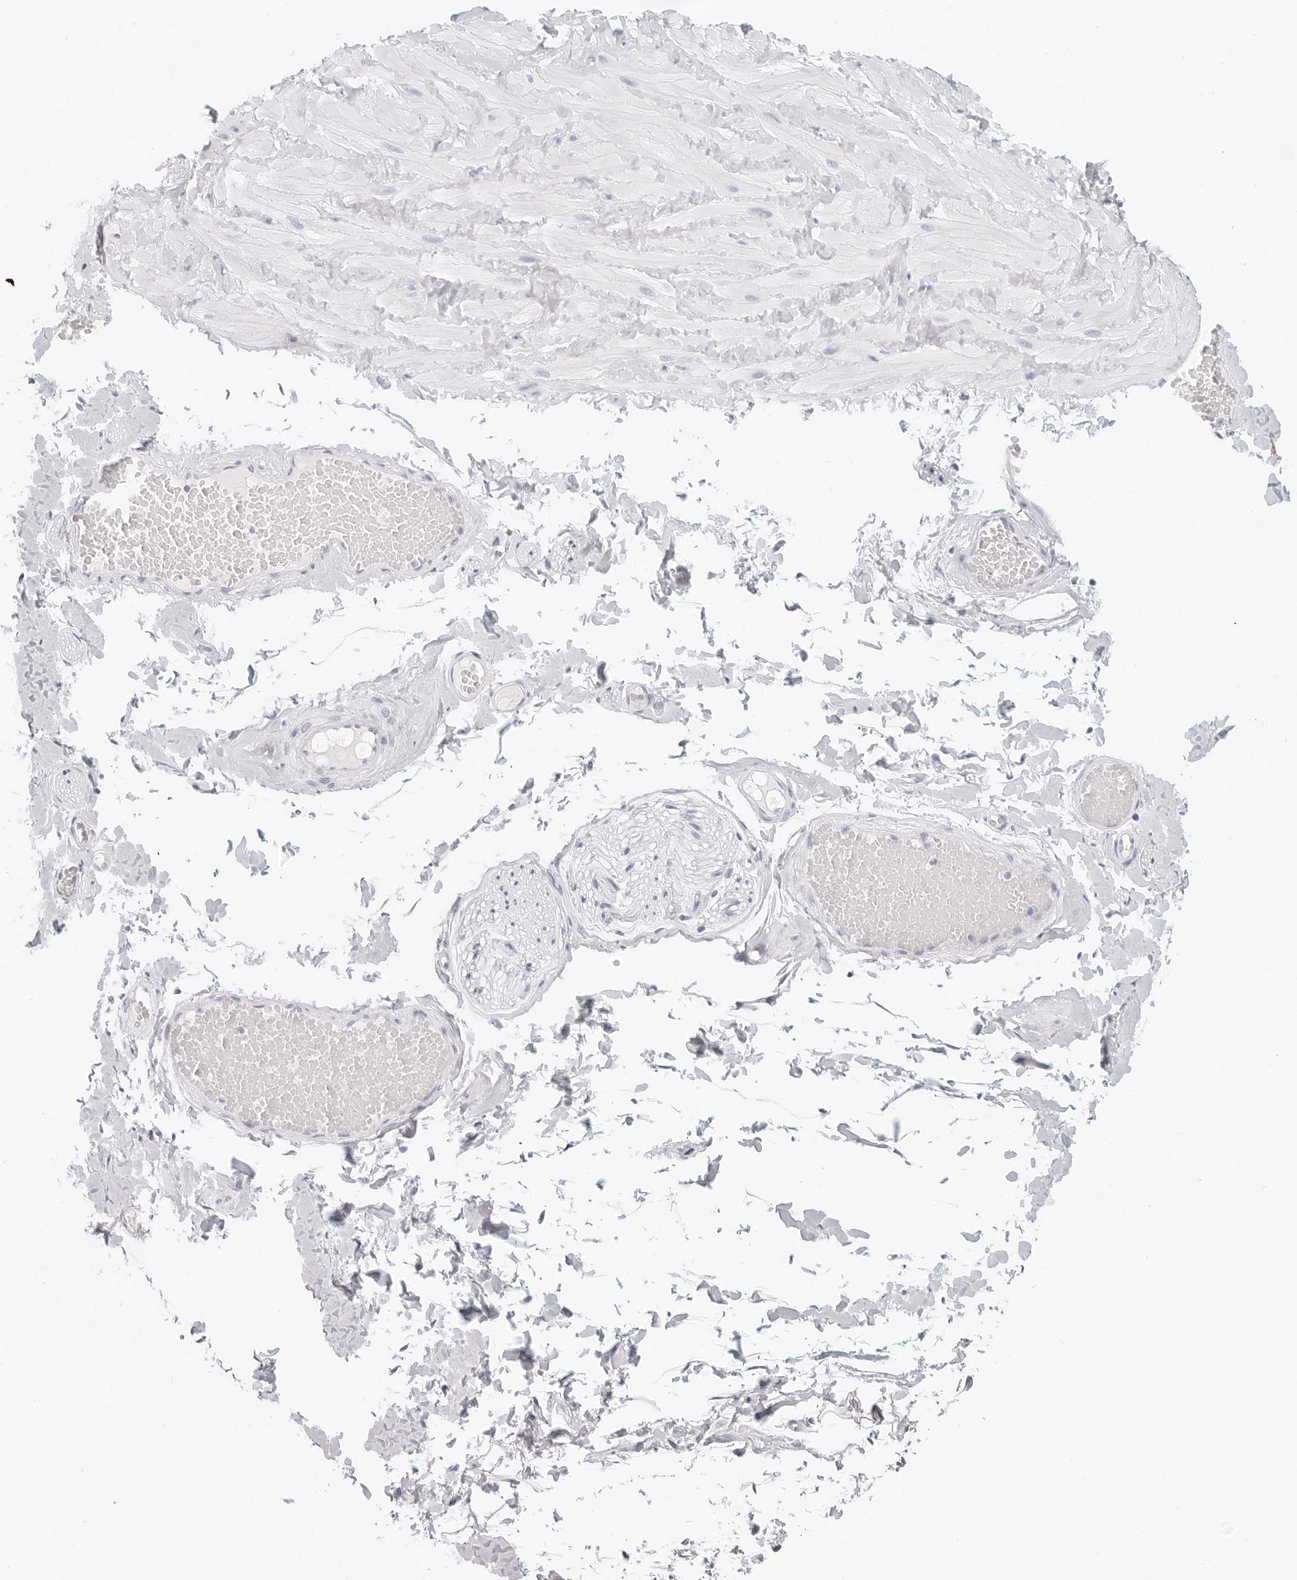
{"staining": {"intensity": "negative", "quantity": "none", "location": "none"}, "tissue": "adipose tissue", "cell_type": "Adipocytes", "image_type": "normal", "snomed": [{"axis": "morphology", "description": "Normal tissue, NOS"}, {"axis": "topography", "description": "Adipose tissue"}, {"axis": "topography", "description": "Vascular tissue"}, {"axis": "topography", "description": "Peripheral nerve tissue"}], "caption": "Adipocytes are negative for brown protein staining in unremarkable adipose tissue. (IHC, brightfield microscopy, high magnification).", "gene": "AGMAT", "patient": {"sex": "male", "age": 25}}